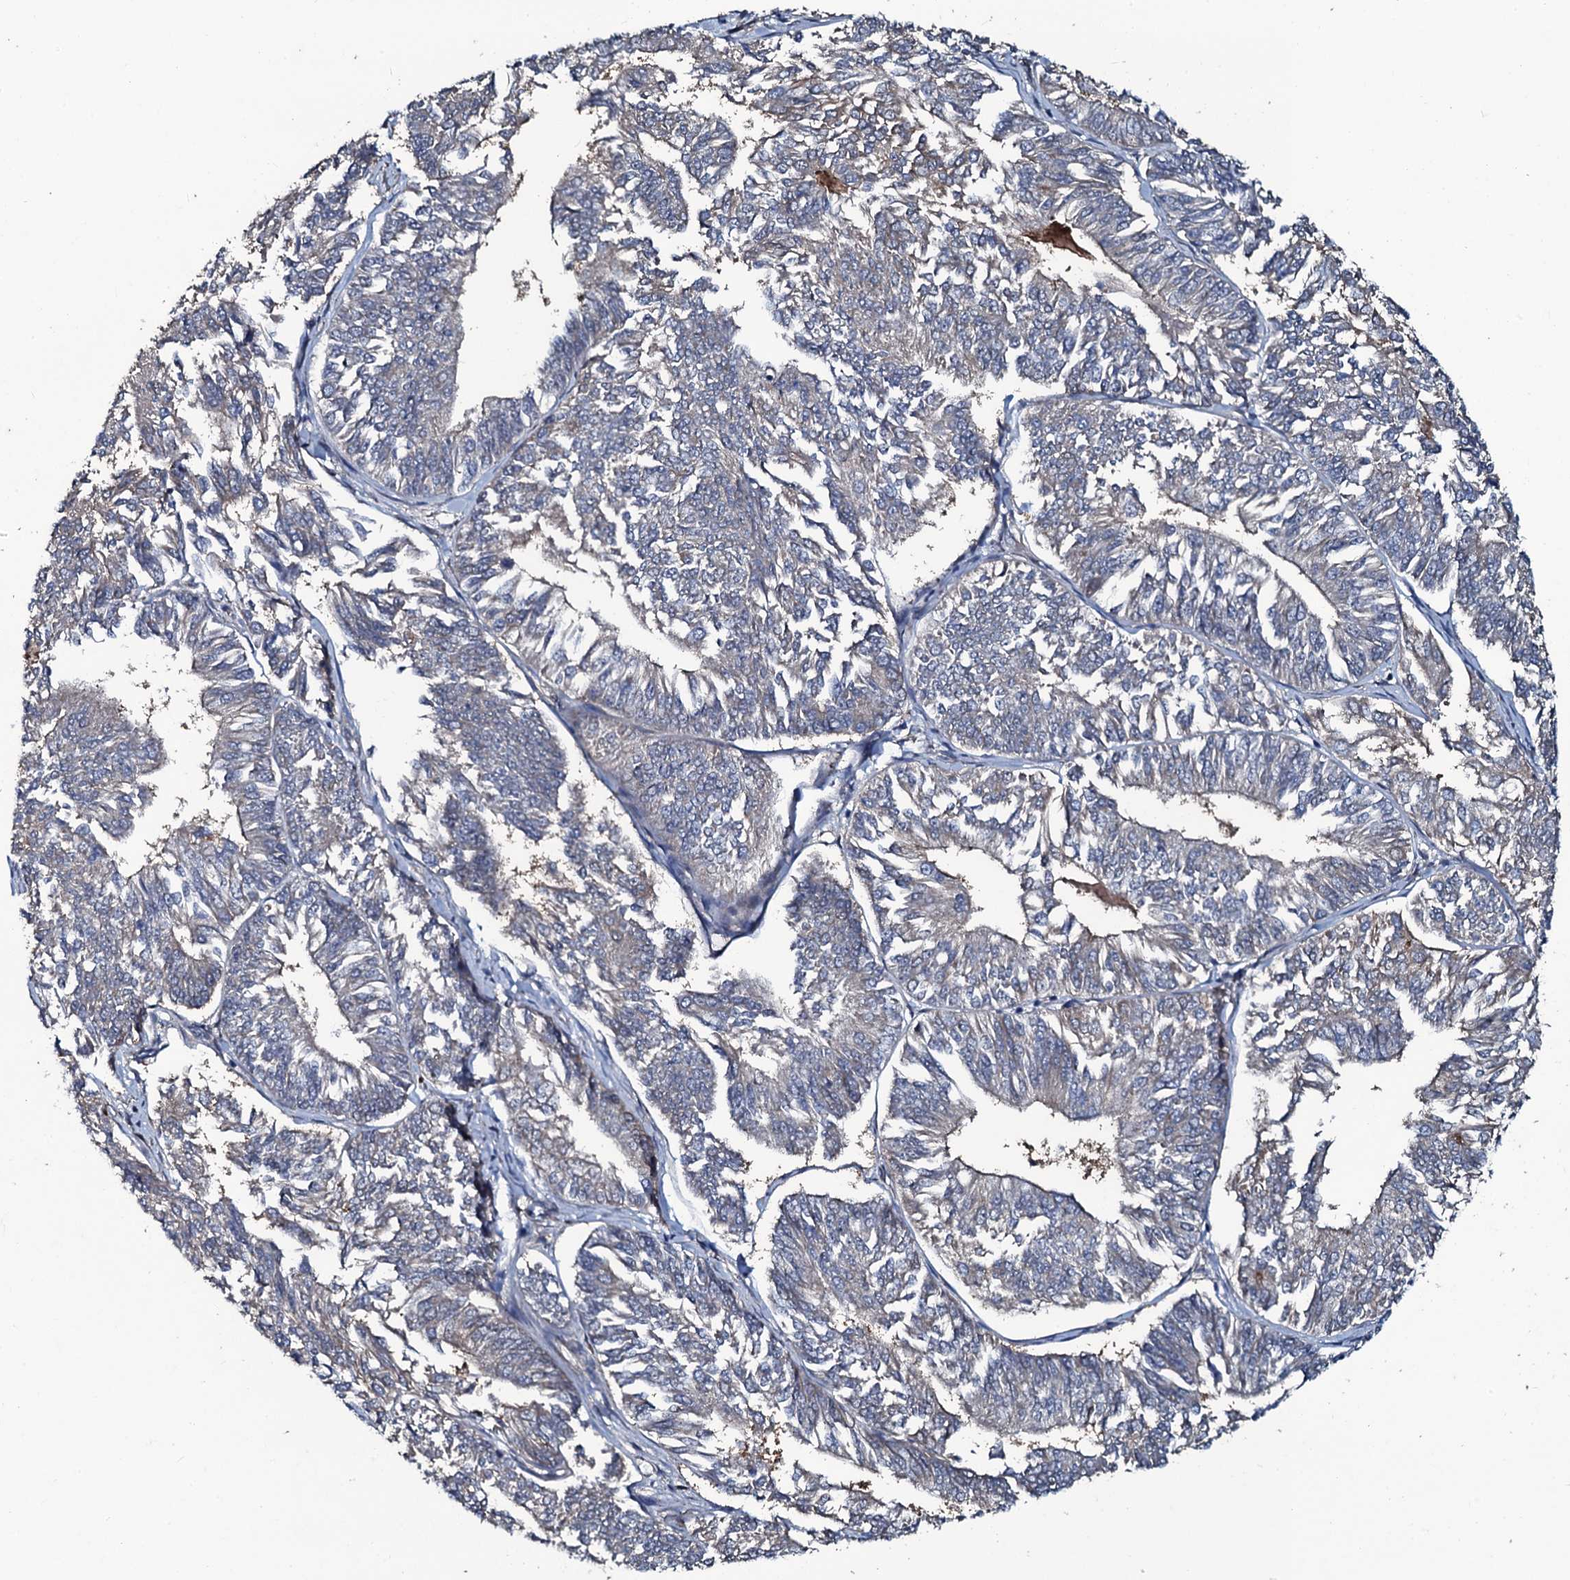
{"staining": {"intensity": "negative", "quantity": "none", "location": "none"}, "tissue": "endometrial cancer", "cell_type": "Tumor cells", "image_type": "cancer", "snomed": [{"axis": "morphology", "description": "Adenocarcinoma, NOS"}, {"axis": "topography", "description": "Endometrium"}], "caption": "There is no significant staining in tumor cells of endometrial adenocarcinoma.", "gene": "USPL1", "patient": {"sex": "female", "age": 58}}